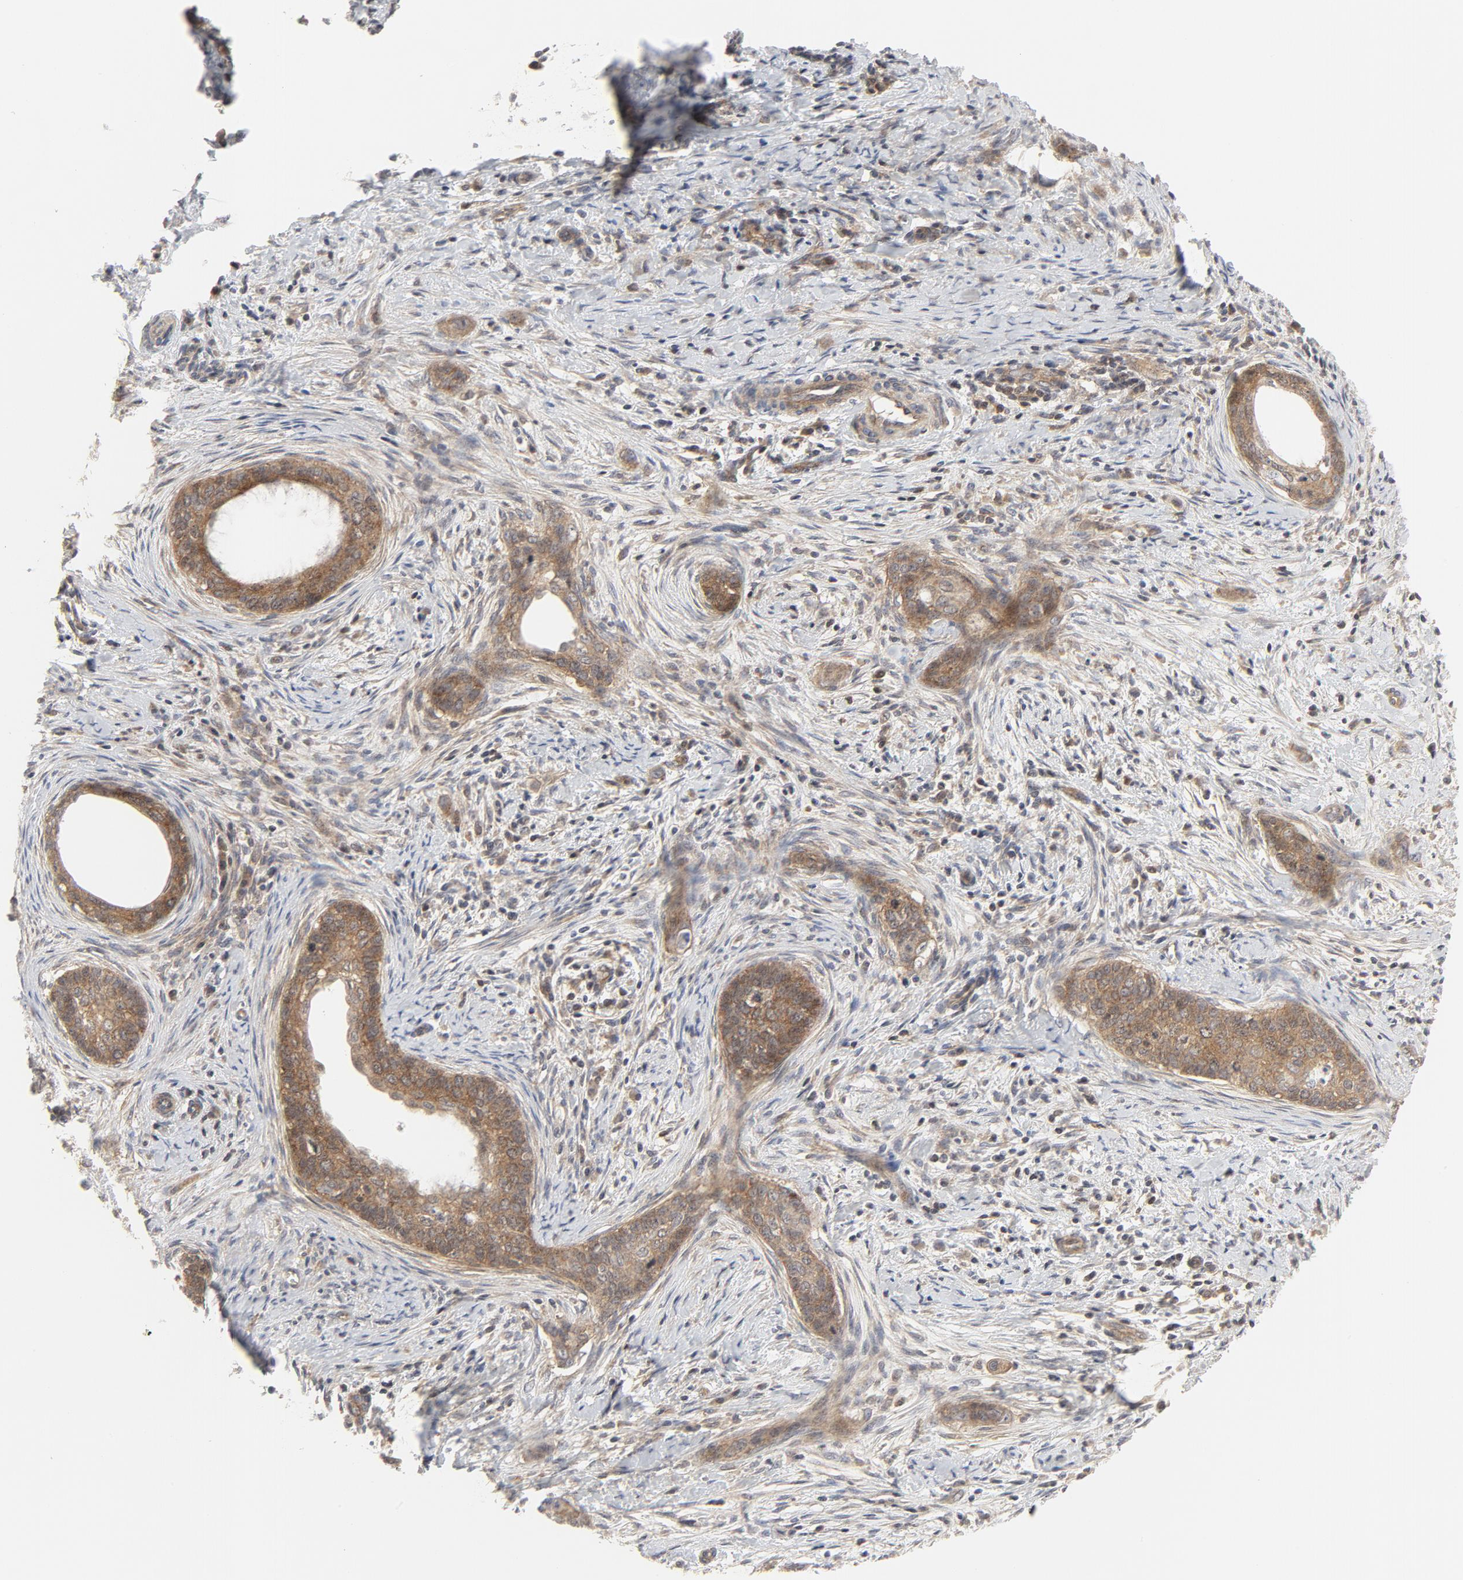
{"staining": {"intensity": "weak", "quantity": ">75%", "location": "cytoplasmic/membranous"}, "tissue": "cervical cancer", "cell_type": "Tumor cells", "image_type": "cancer", "snomed": [{"axis": "morphology", "description": "Squamous cell carcinoma, NOS"}, {"axis": "topography", "description": "Cervix"}], "caption": "Protein analysis of cervical squamous cell carcinoma tissue demonstrates weak cytoplasmic/membranous expression in about >75% of tumor cells.", "gene": "MAP2K7", "patient": {"sex": "female", "age": 33}}